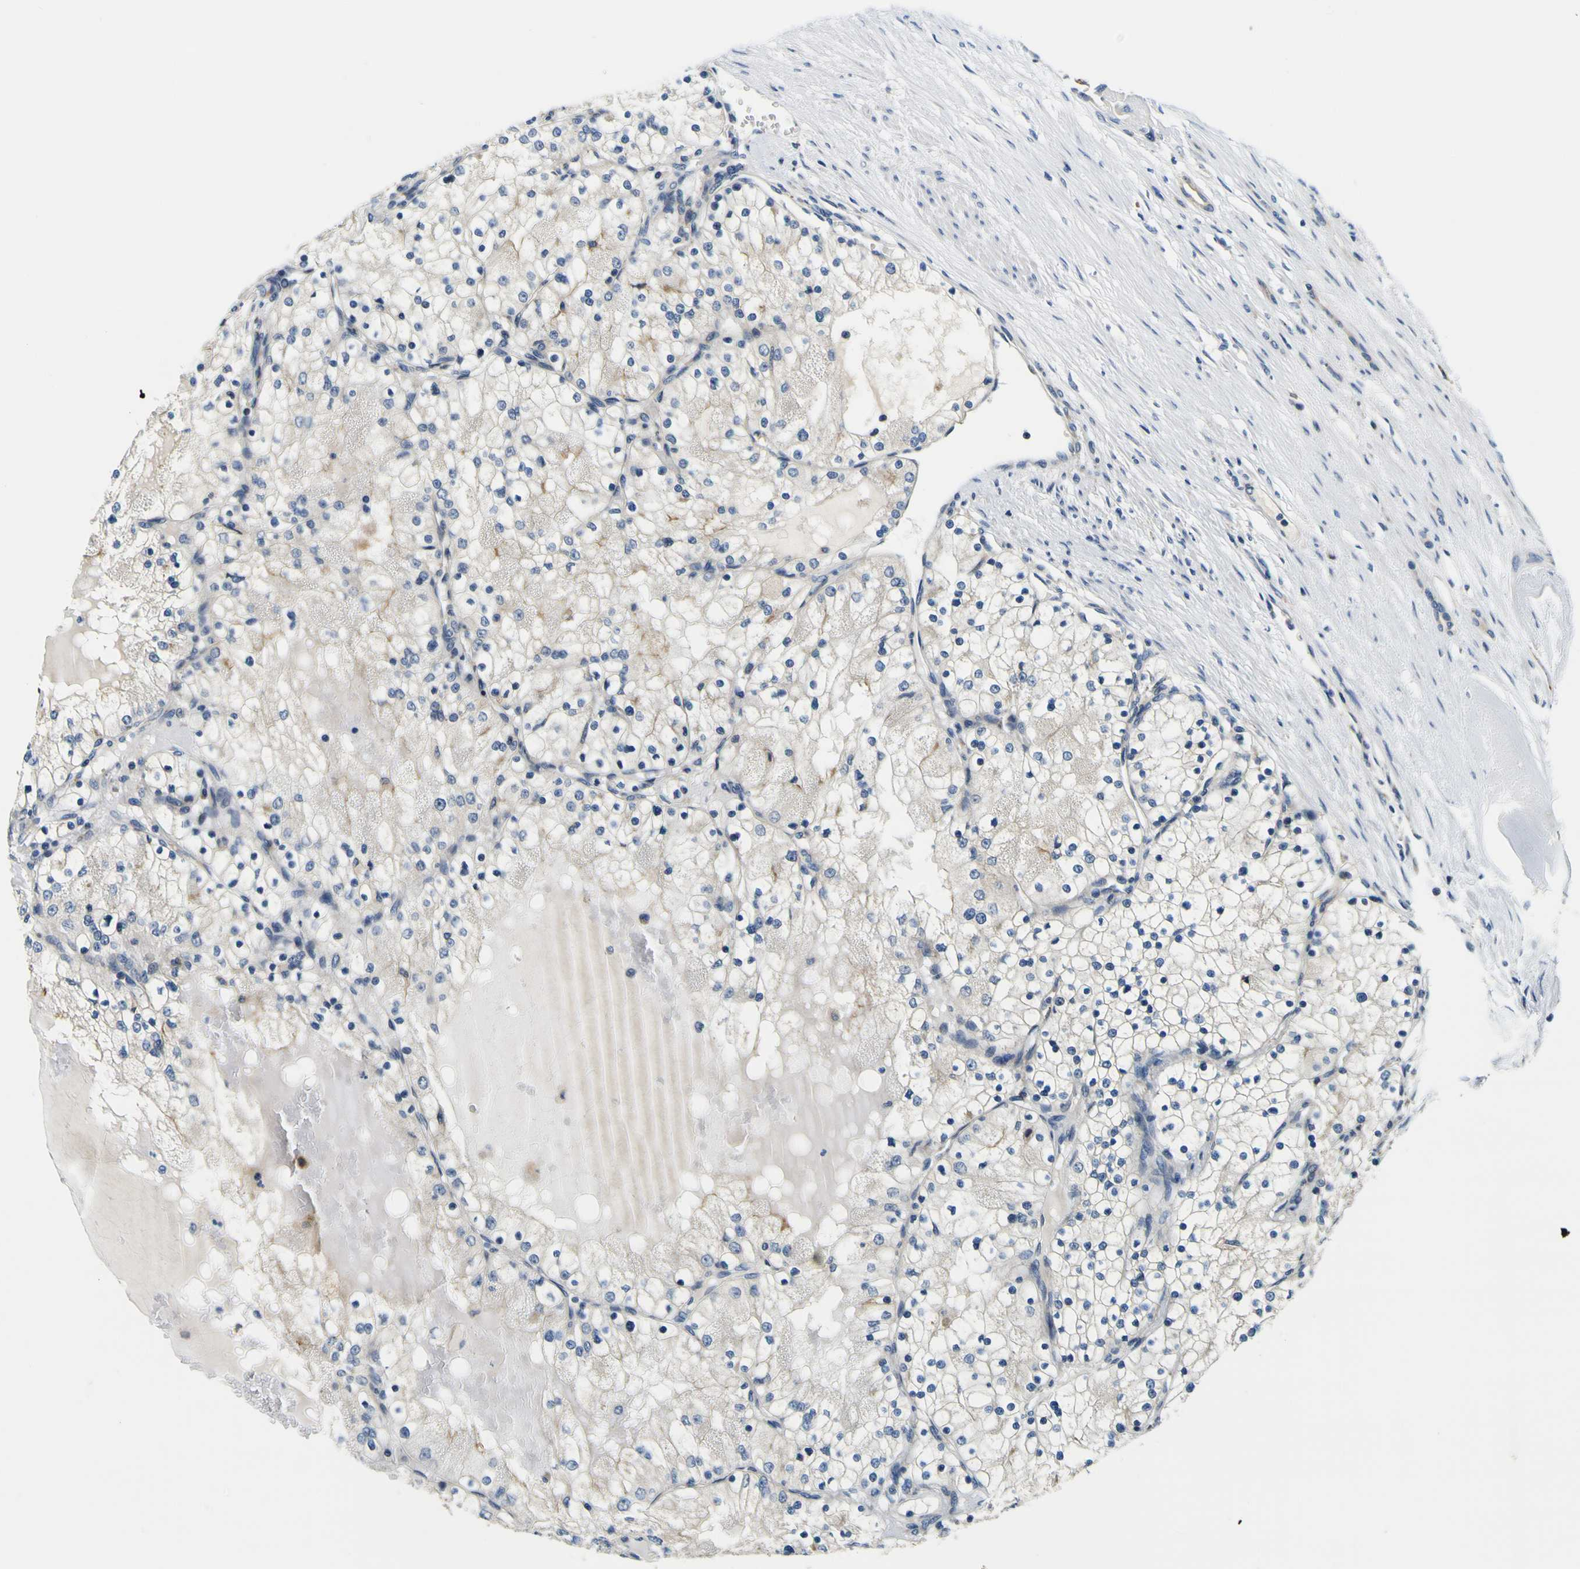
{"staining": {"intensity": "negative", "quantity": "none", "location": "none"}, "tissue": "renal cancer", "cell_type": "Tumor cells", "image_type": "cancer", "snomed": [{"axis": "morphology", "description": "Adenocarcinoma, NOS"}, {"axis": "topography", "description": "Kidney"}], "caption": "IHC histopathology image of neoplastic tissue: renal adenocarcinoma stained with DAB displays no significant protein staining in tumor cells.", "gene": "NLRP3", "patient": {"sex": "male", "age": 68}}